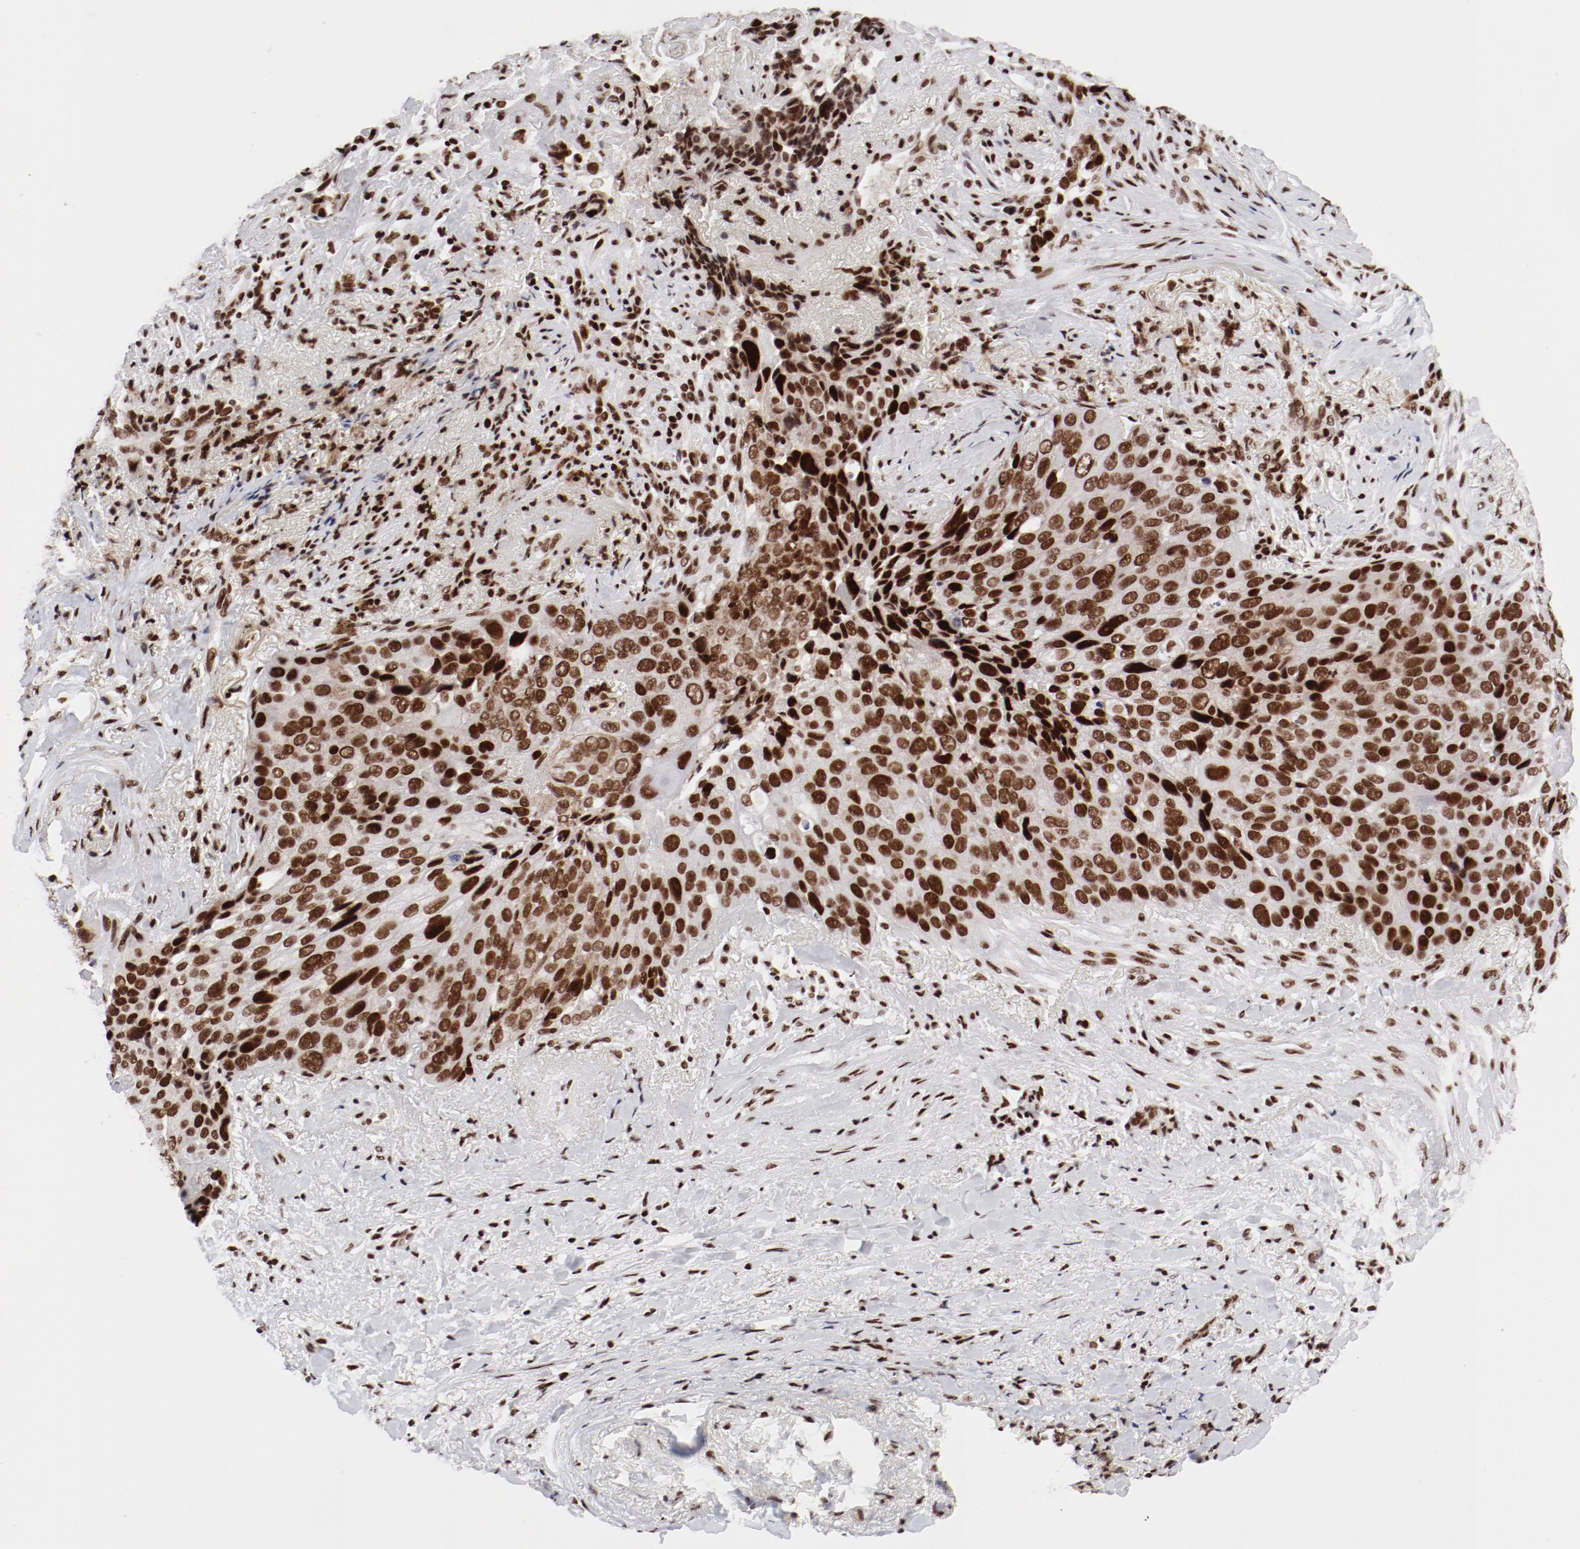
{"staining": {"intensity": "strong", "quantity": ">75%", "location": "nuclear"}, "tissue": "lung cancer", "cell_type": "Tumor cells", "image_type": "cancer", "snomed": [{"axis": "morphology", "description": "Squamous cell carcinoma, NOS"}, {"axis": "topography", "description": "Lung"}], "caption": "Immunohistochemistry staining of lung cancer (squamous cell carcinoma), which shows high levels of strong nuclear expression in approximately >75% of tumor cells indicating strong nuclear protein staining. The staining was performed using DAB (3,3'-diaminobenzidine) (brown) for protein detection and nuclei were counterstained in hematoxylin (blue).", "gene": "NFYB", "patient": {"sex": "male", "age": 54}}